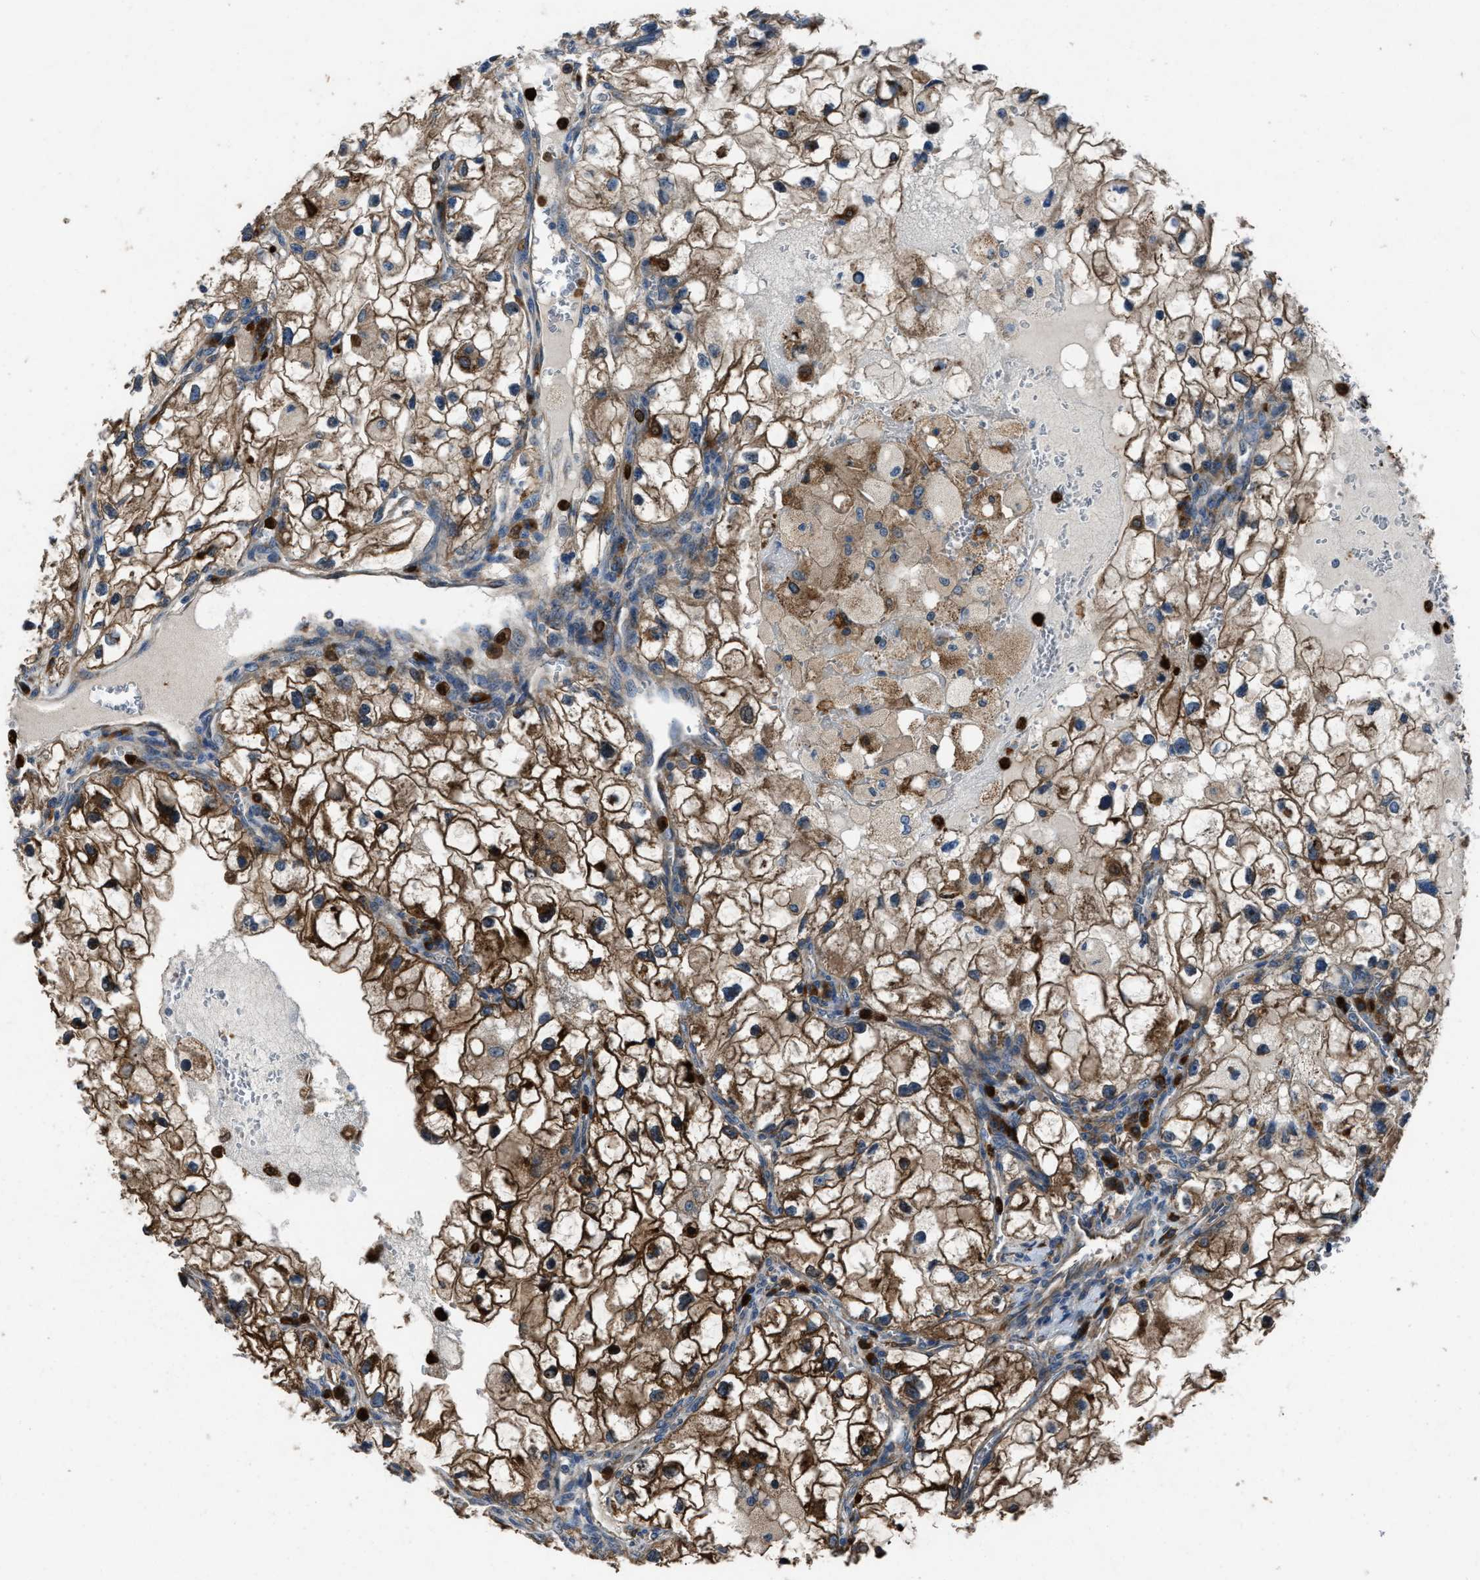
{"staining": {"intensity": "strong", "quantity": ">75%", "location": "cytoplasmic/membranous"}, "tissue": "renal cancer", "cell_type": "Tumor cells", "image_type": "cancer", "snomed": [{"axis": "morphology", "description": "Adenocarcinoma, NOS"}, {"axis": "topography", "description": "Kidney"}], "caption": "Protein expression analysis of human renal cancer (adenocarcinoma) reveals strong cytoplasmic/membranous expression in about >75% of tumor cells.", "gene": "ANGPT1", "patient": {"sex": "female", "age": 70}}